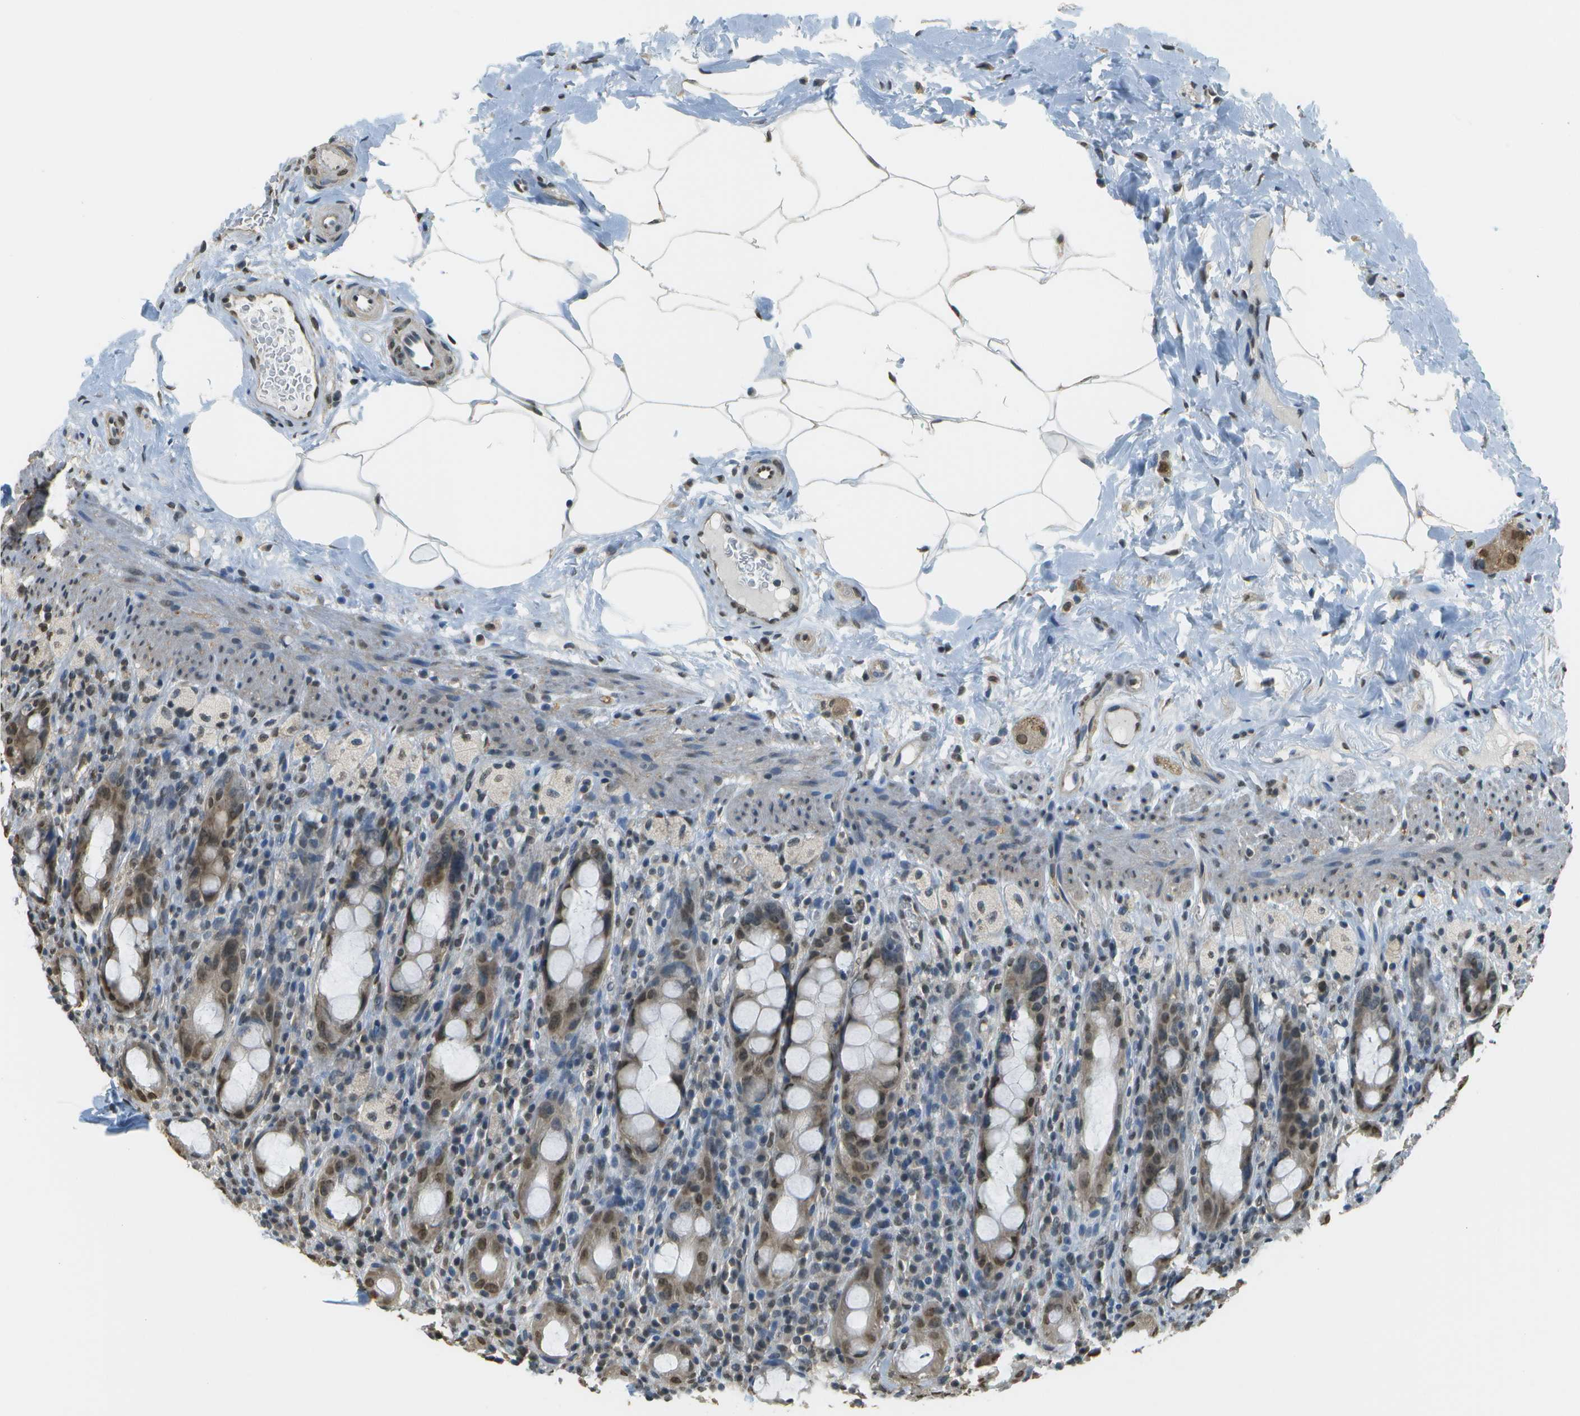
{"staining": {"intensity": "moderate", "quantity": "25%-75%", "location": "cytoplasmic/membranous,nuclear"}, "tissue": "rectum", "cell_type": "Glandular cells", "image_type": "normal", "snomed": [{"axis": "morphology", "description": "Normal tissue, NOS"}, {"axis": "topography", "description": "Rectum"}], "caption": "Protein analysis of normal rectum exhibits moderate cytoplasmic/membranous,nuclear positivity in approximately 25%-75% of glandular cells. (DAB (3,3'-diaminobenzidine) = brown stain, brightfield microscopy at high magnification).", "gene": "ABL2", "patient": {"sex": "male", "age": 44}}